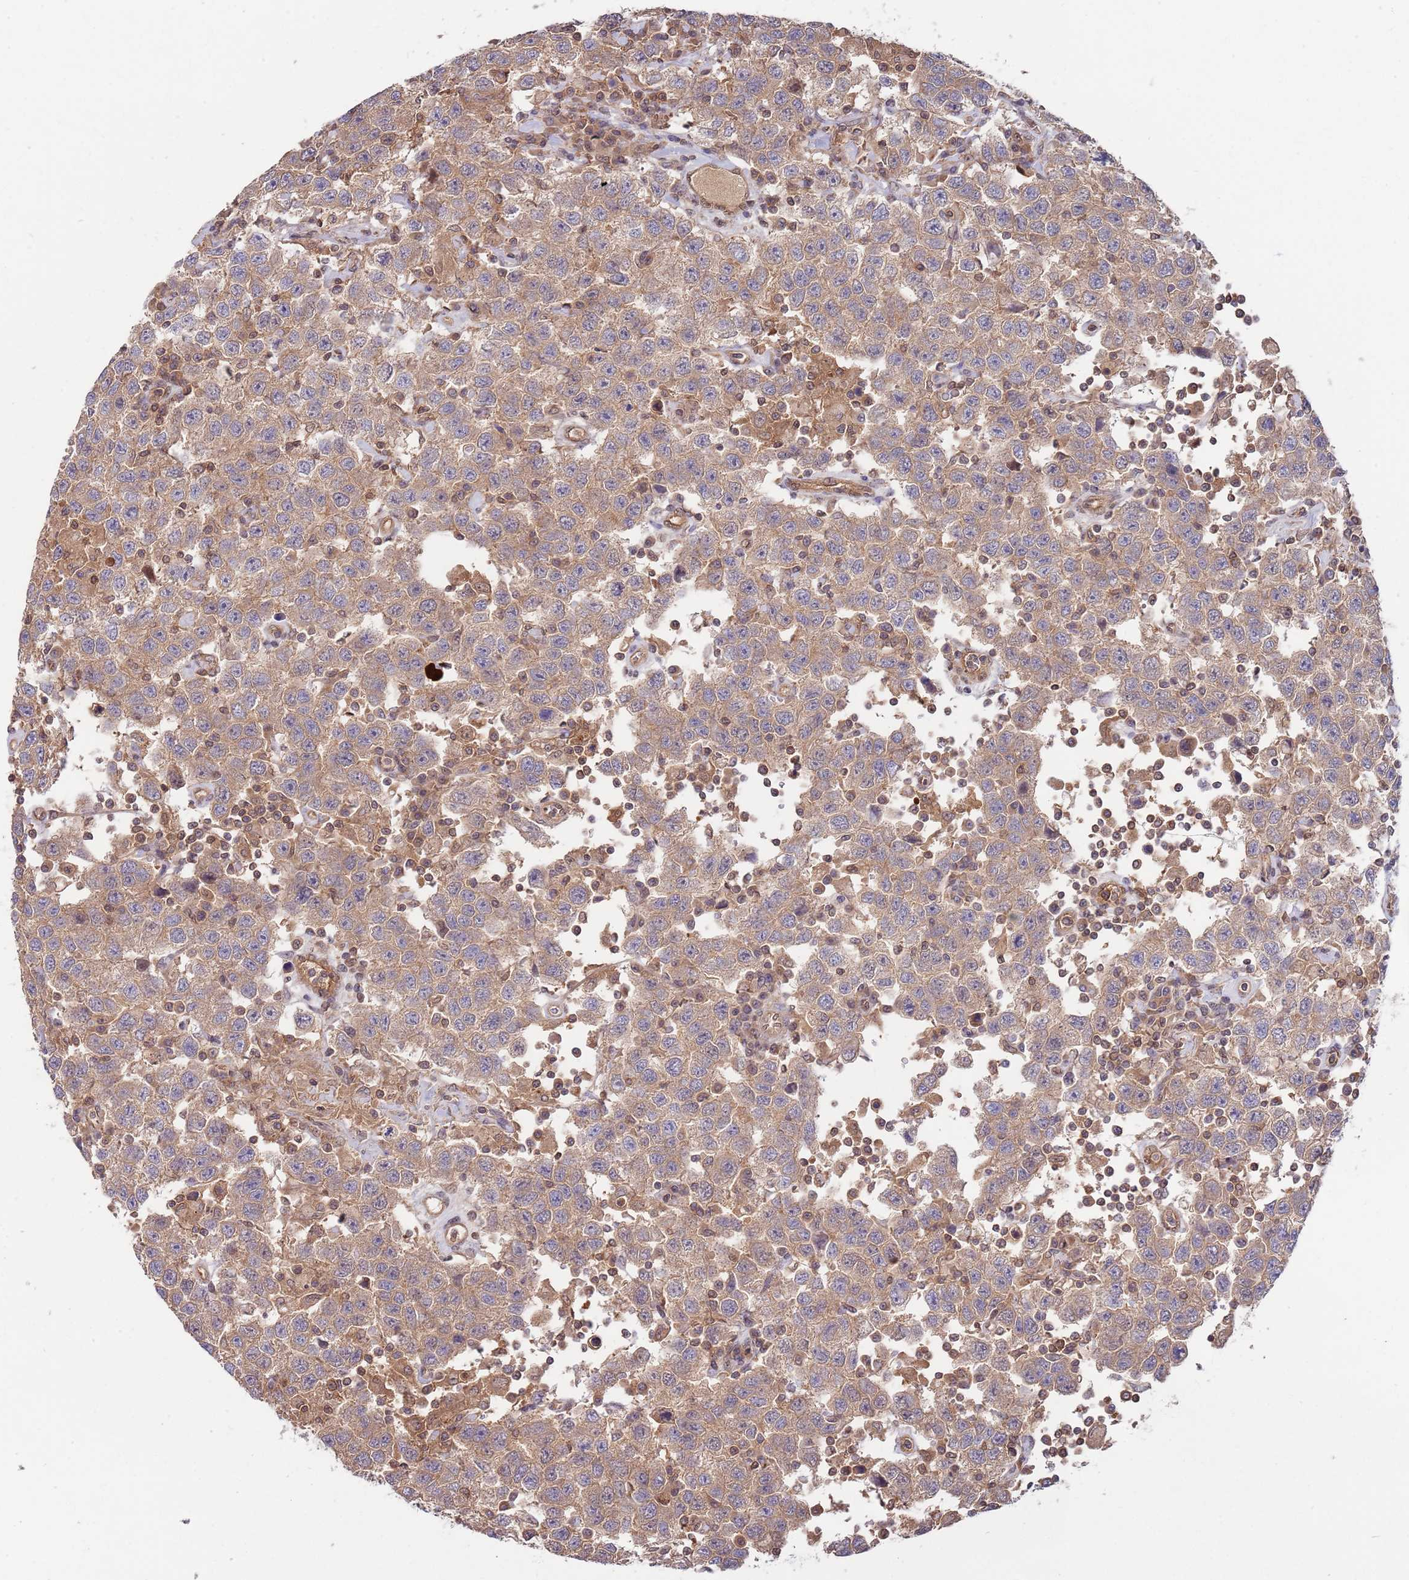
{"staining": {"intensity": "moderate", "quantity": ">75%", "location": "cytoplasmic/membranous"}, "tissue": "testis cancer", "cell_type": "Tumor cells", "image_type": "cancer", "snomed": [{"axis": "morphology", "description": "Seminoma, NOS"}, {"axis": "topography", "description": "Testis"}], "caption": "Testis cancer tissue displays moderate cytoplasmic/membranous expression in approximately >75% of tumor cells, visualized by immunohistochemistry. (IHC, brightfield microscopy, high magnification).", "gene": "GSDMD", "patient": {"sex": "male", "age": 41}}